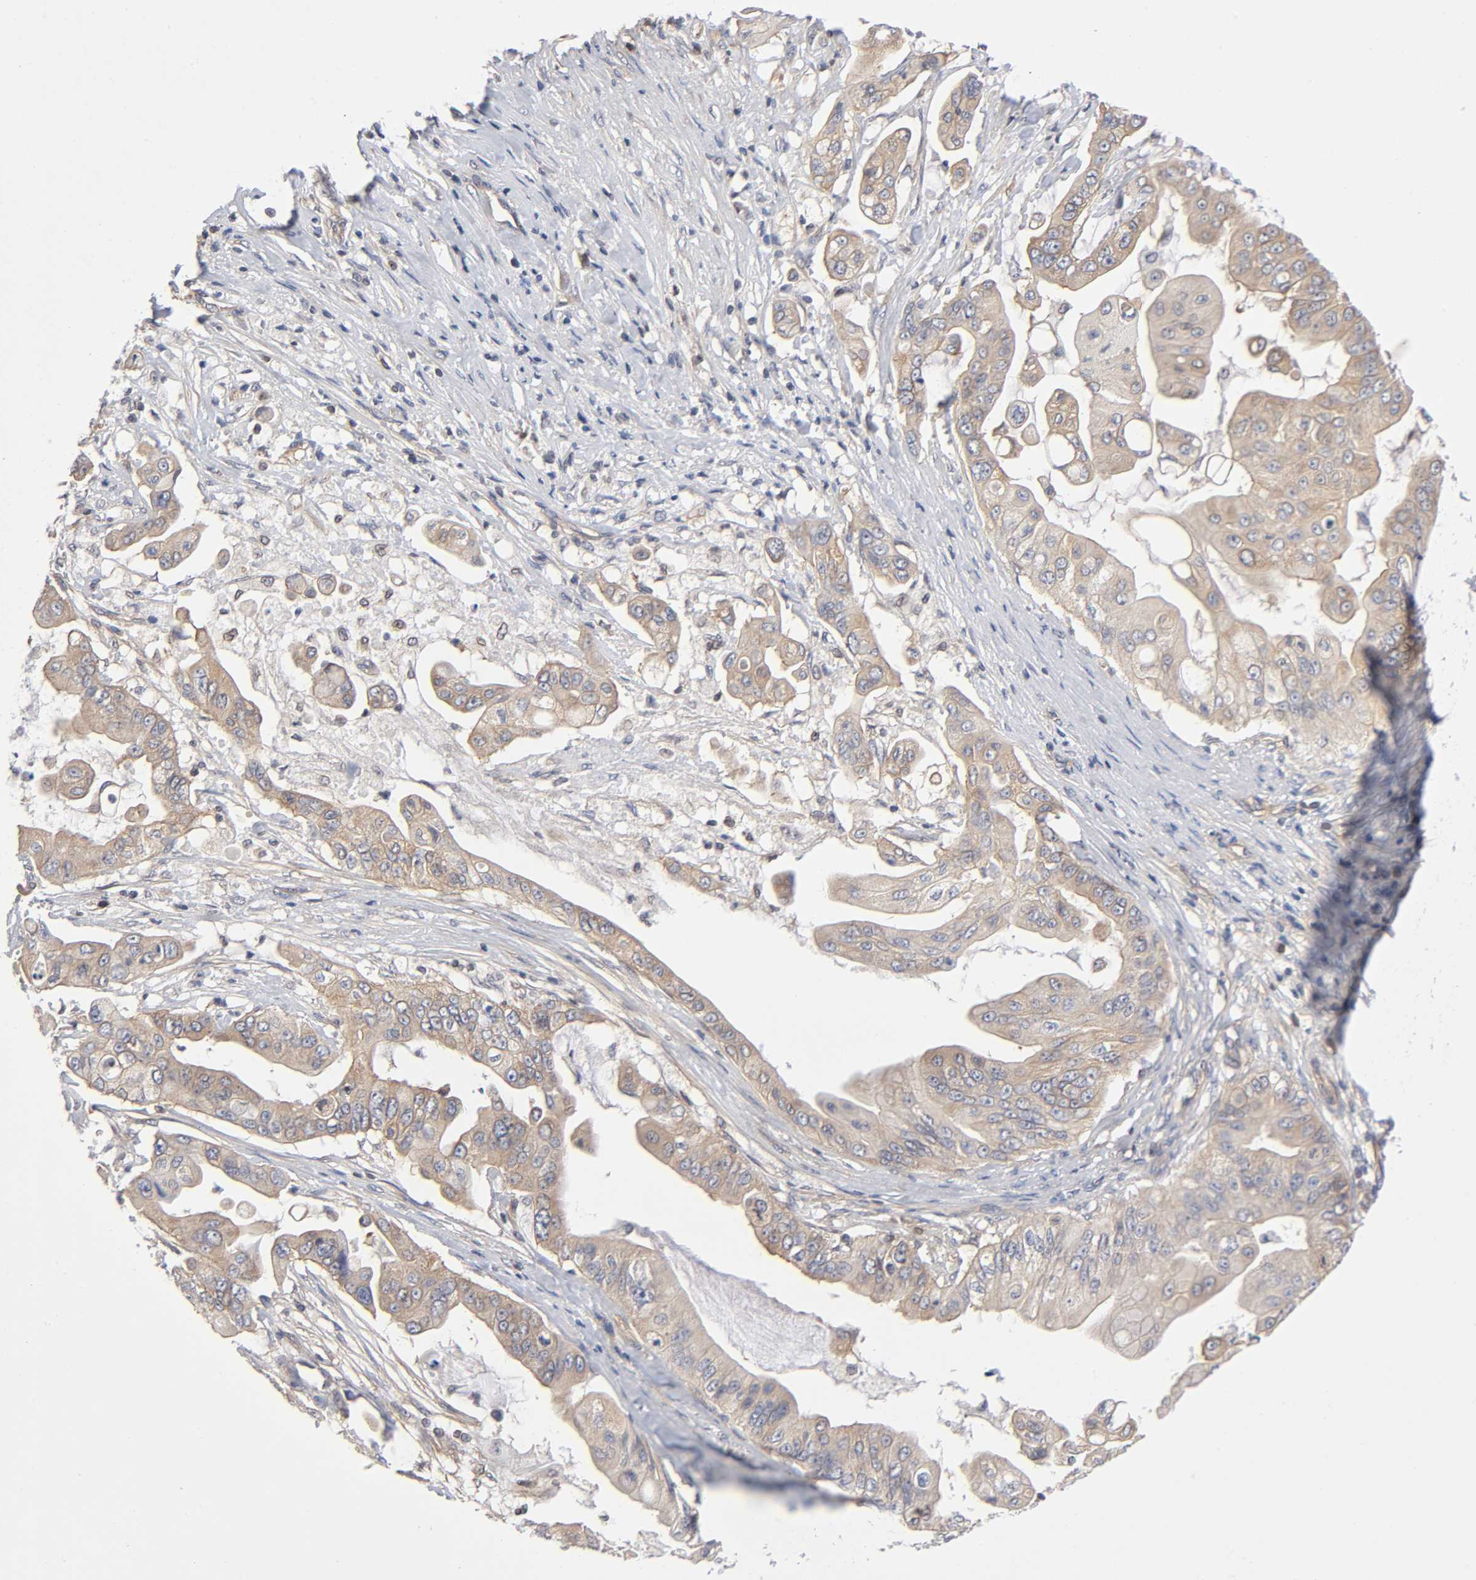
{"staining": {"intensity": "weak", "quantity": ">75%", "location": "cytoplasmic/membranous"}, "tissue": "pancreatic cancer", "cell_type": "Tumor cells", "image_type": "cancer", "snomed": [{"axis": "morphology", "description": "Adenocarcinoma, NOS"}, {"axis": "topography", "description": "Pancreas"}], "caption": "Weak cytoplasmic/membranous protein expression is identified in approximately >75% of tumor cells in pancreatic cancer (adenocarcinoma). (DAB (3,3'-diaminobenzidine) IHC, brown staining for protein, blue staining for nuclei).", "gene": "STRN3", "patient": {"sex": "female", "age": 75}}